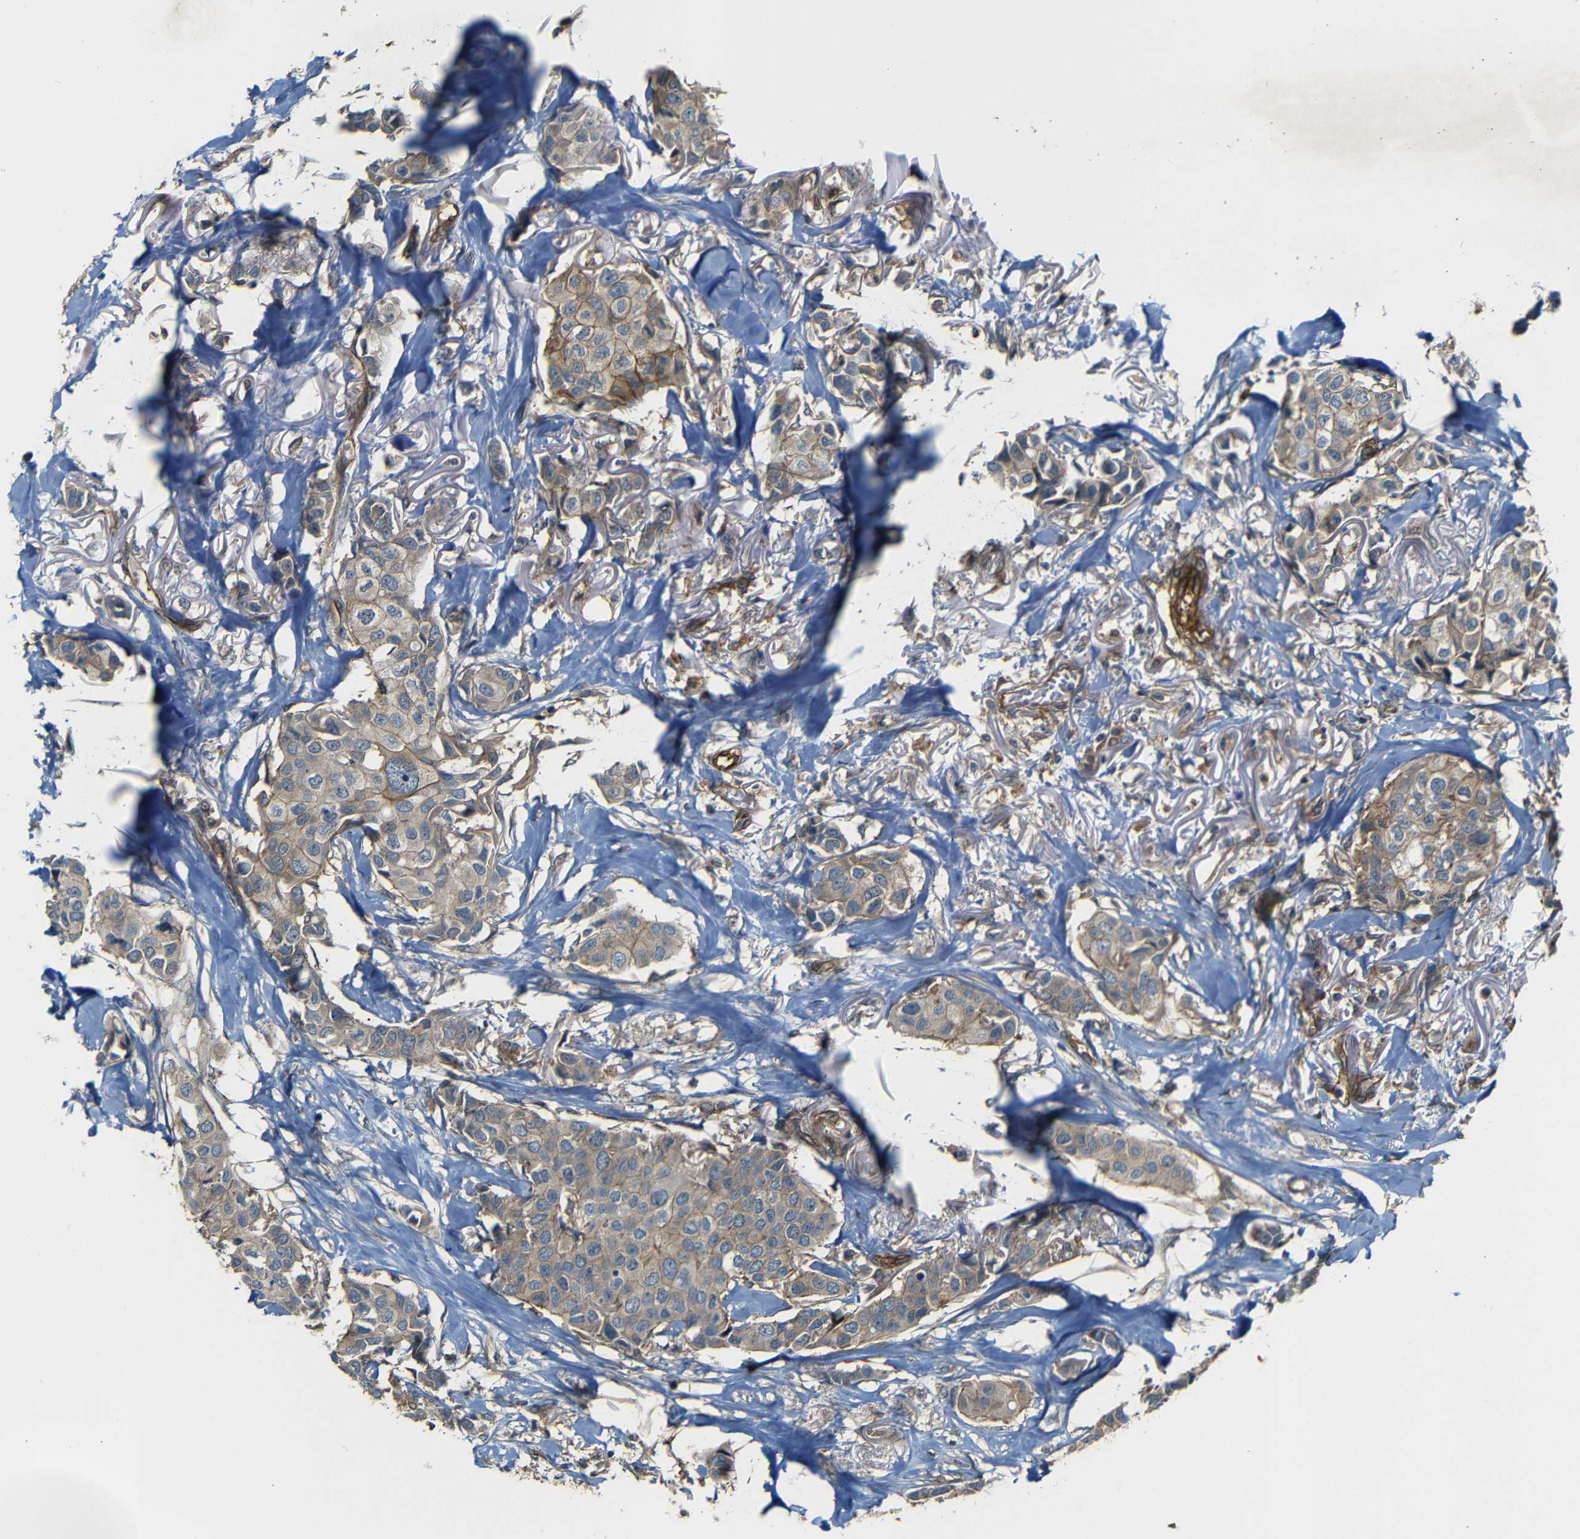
{"staining": {"intensity": "weak", "quantity": ">75%", "location": "cytoplasmic/membranous"}, "tissue": "breast cancer", "cell_type": "Tumor cells", "image_type": "cancer", "snomed": [{"axis": "morphology", "description": "Duct carcinoma"}, {"axis": "topography", "description": "Breast"}], "caption": "This image exhibits immunohistochemistry (IHC) staining of human breast intraductal carcinoma, with low weak cytoplasmic/membranous expression in approximately >75% of tumor cells.", "gene": "RELL1", "patient": {"sex": "female", "age": 80}}